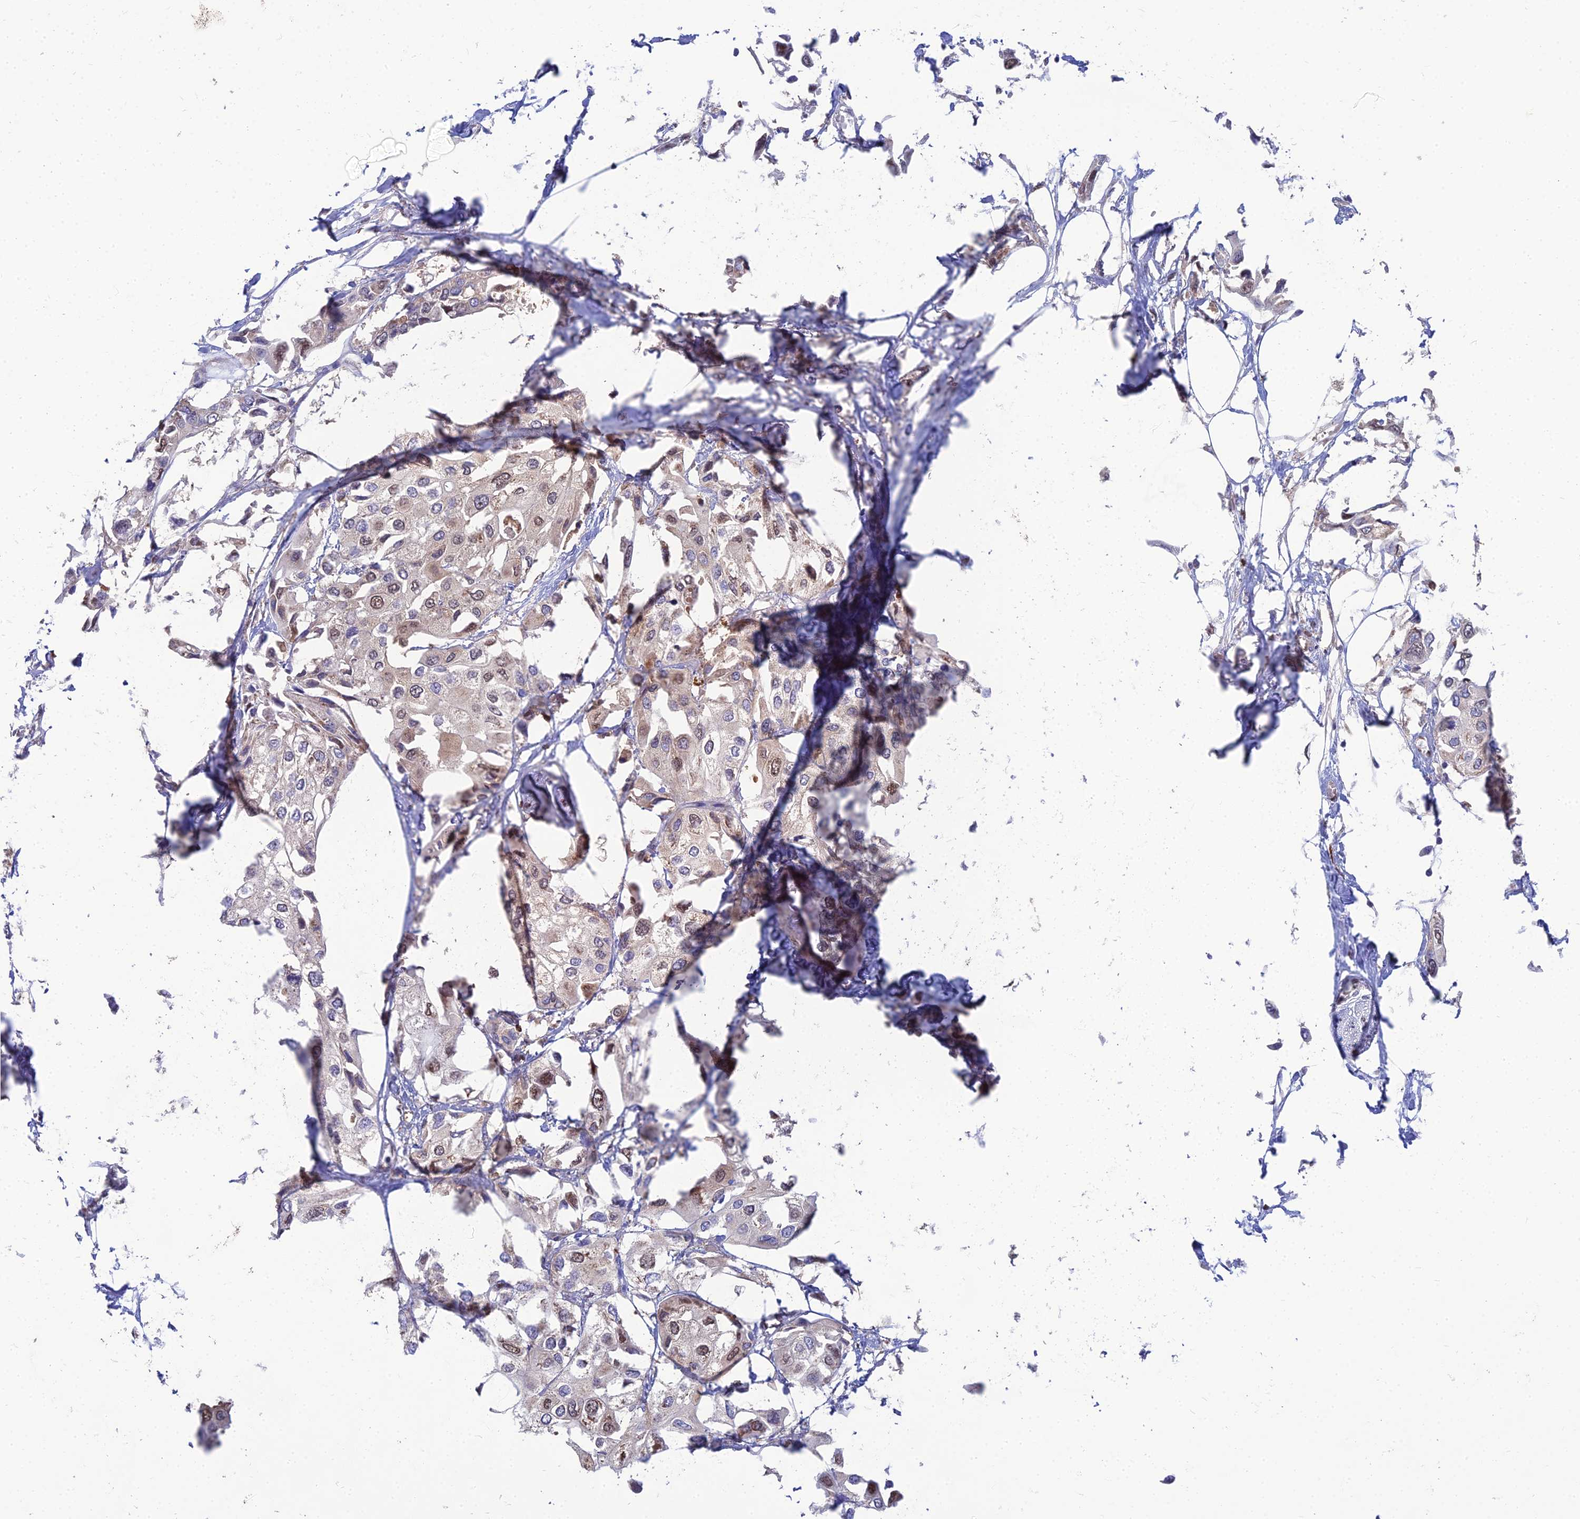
{"staining": {"intensity": "weak", "quantity": "25%-75%", "location": "nuclear"}, "tissue": "urothelial cancer", "cell_type": "Tumor cells", "image_type": "cancer", "snomed": [{"axis": "morphology", "description": "Urothelial carcinoma, High grade"}, {"axis": "topography", "description": "Urinary bladder"}], "caption": "Immunohistochemical staining of urothelial cancer demonstrates weak nuclear protein positivity in about 25%-75% of tumor cells. (DAB (3,3'-diaminobenzidine) IHC with brightfield microscopy, high magnification).", "gene": "DNPEP", "patient": {"sex": "male", "age": 64}}